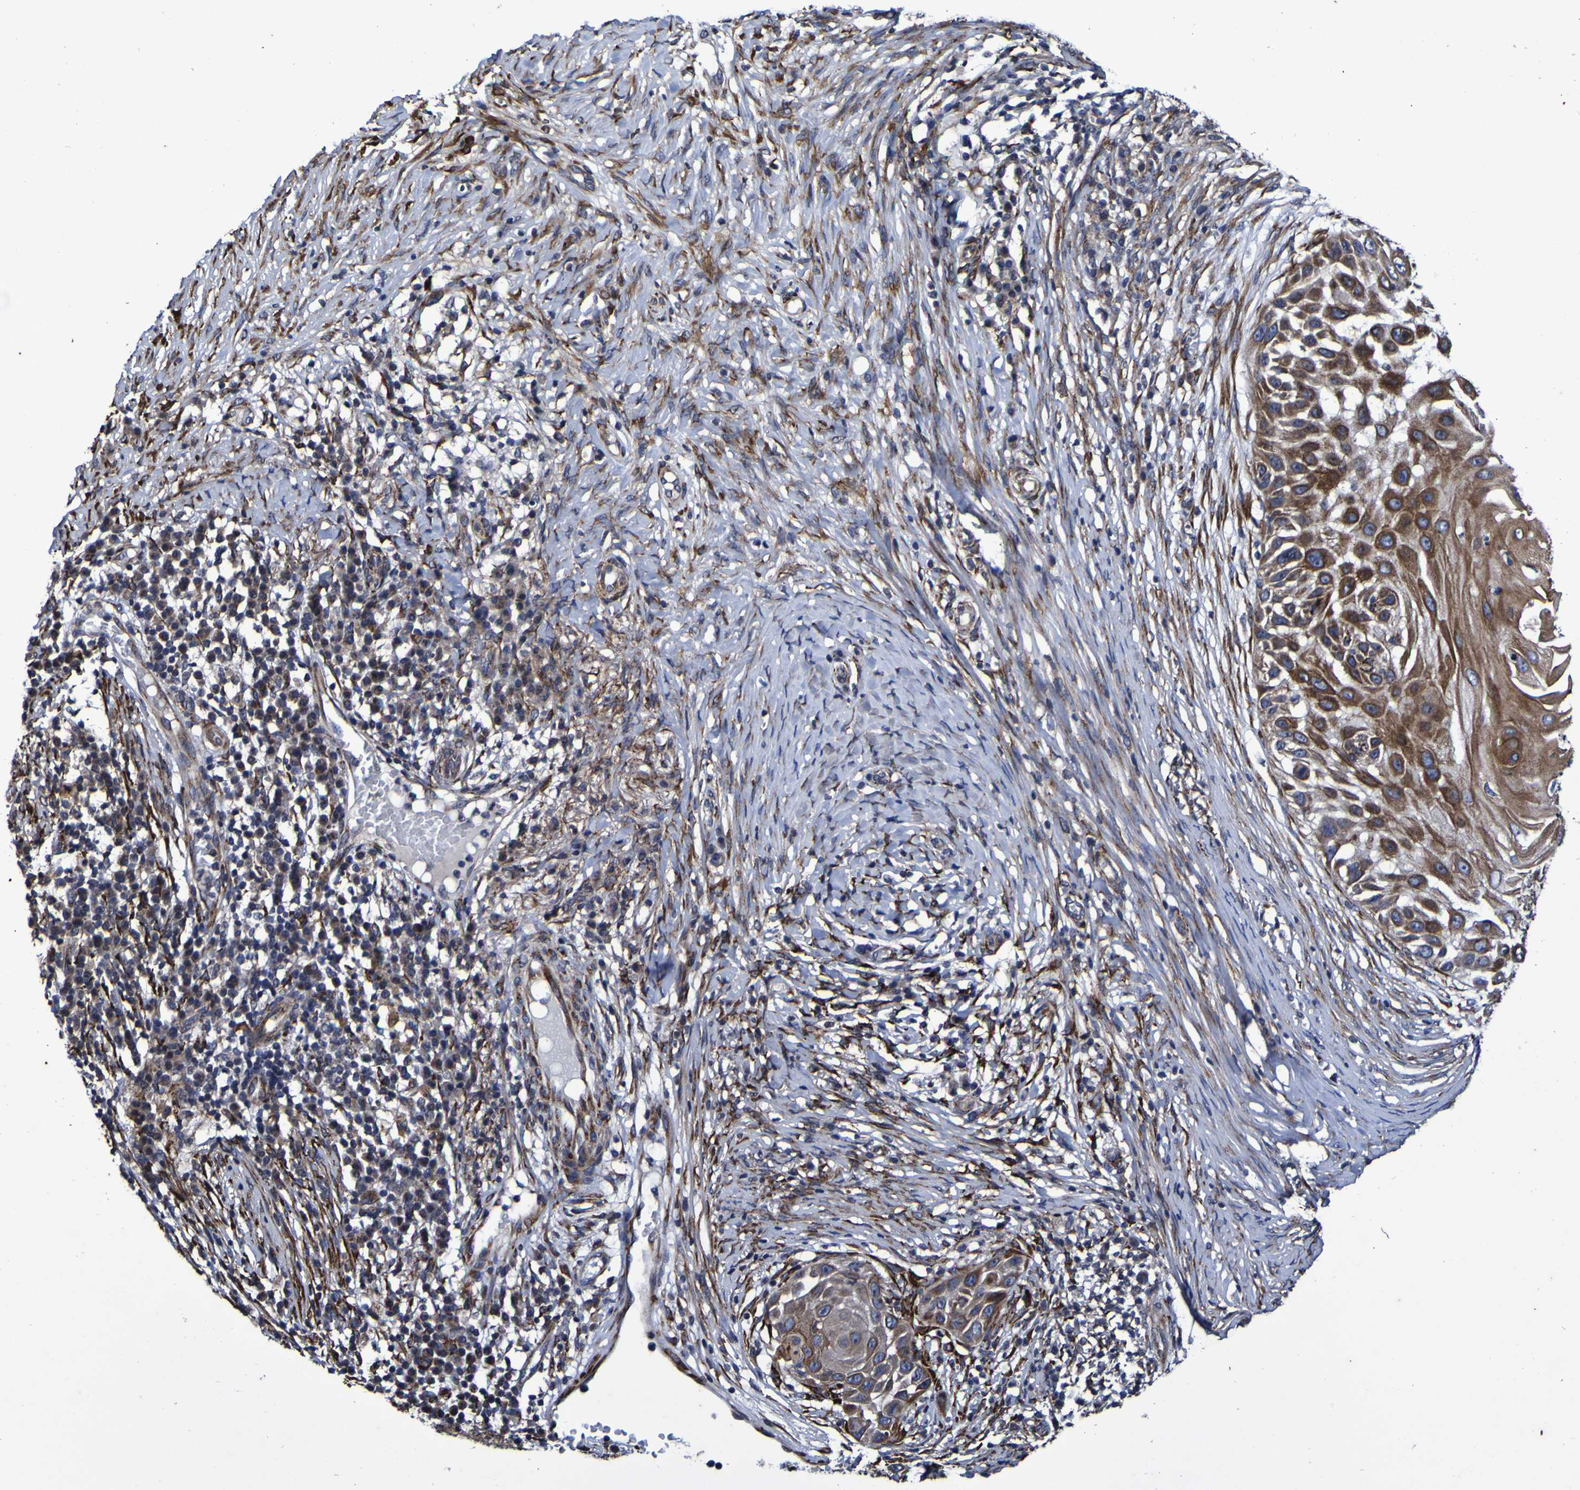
{"staining": {"intensity": "moderate", "quantity": ">75%", "location": "cytoplasmic/membranous"}, "tissue": "skin cancer", "cell_type": "Tumor cells", "image_type": "cancer", "snomed": [{"axis": "morphology", "description": "Squamous cell carcinoma, NOS"}, {"axis": "topography", "description": "Skin"}], "caption": "Immunohistochemical staining of skin cancer displays moderate cytoplasmic/membranous protein expression in about >75% of tumor cells. (brown staining indicates protein expression, while blue staining denotes nuclei).", "gene": "P3H1", "patient": {"sex": "female", "age": 44}}